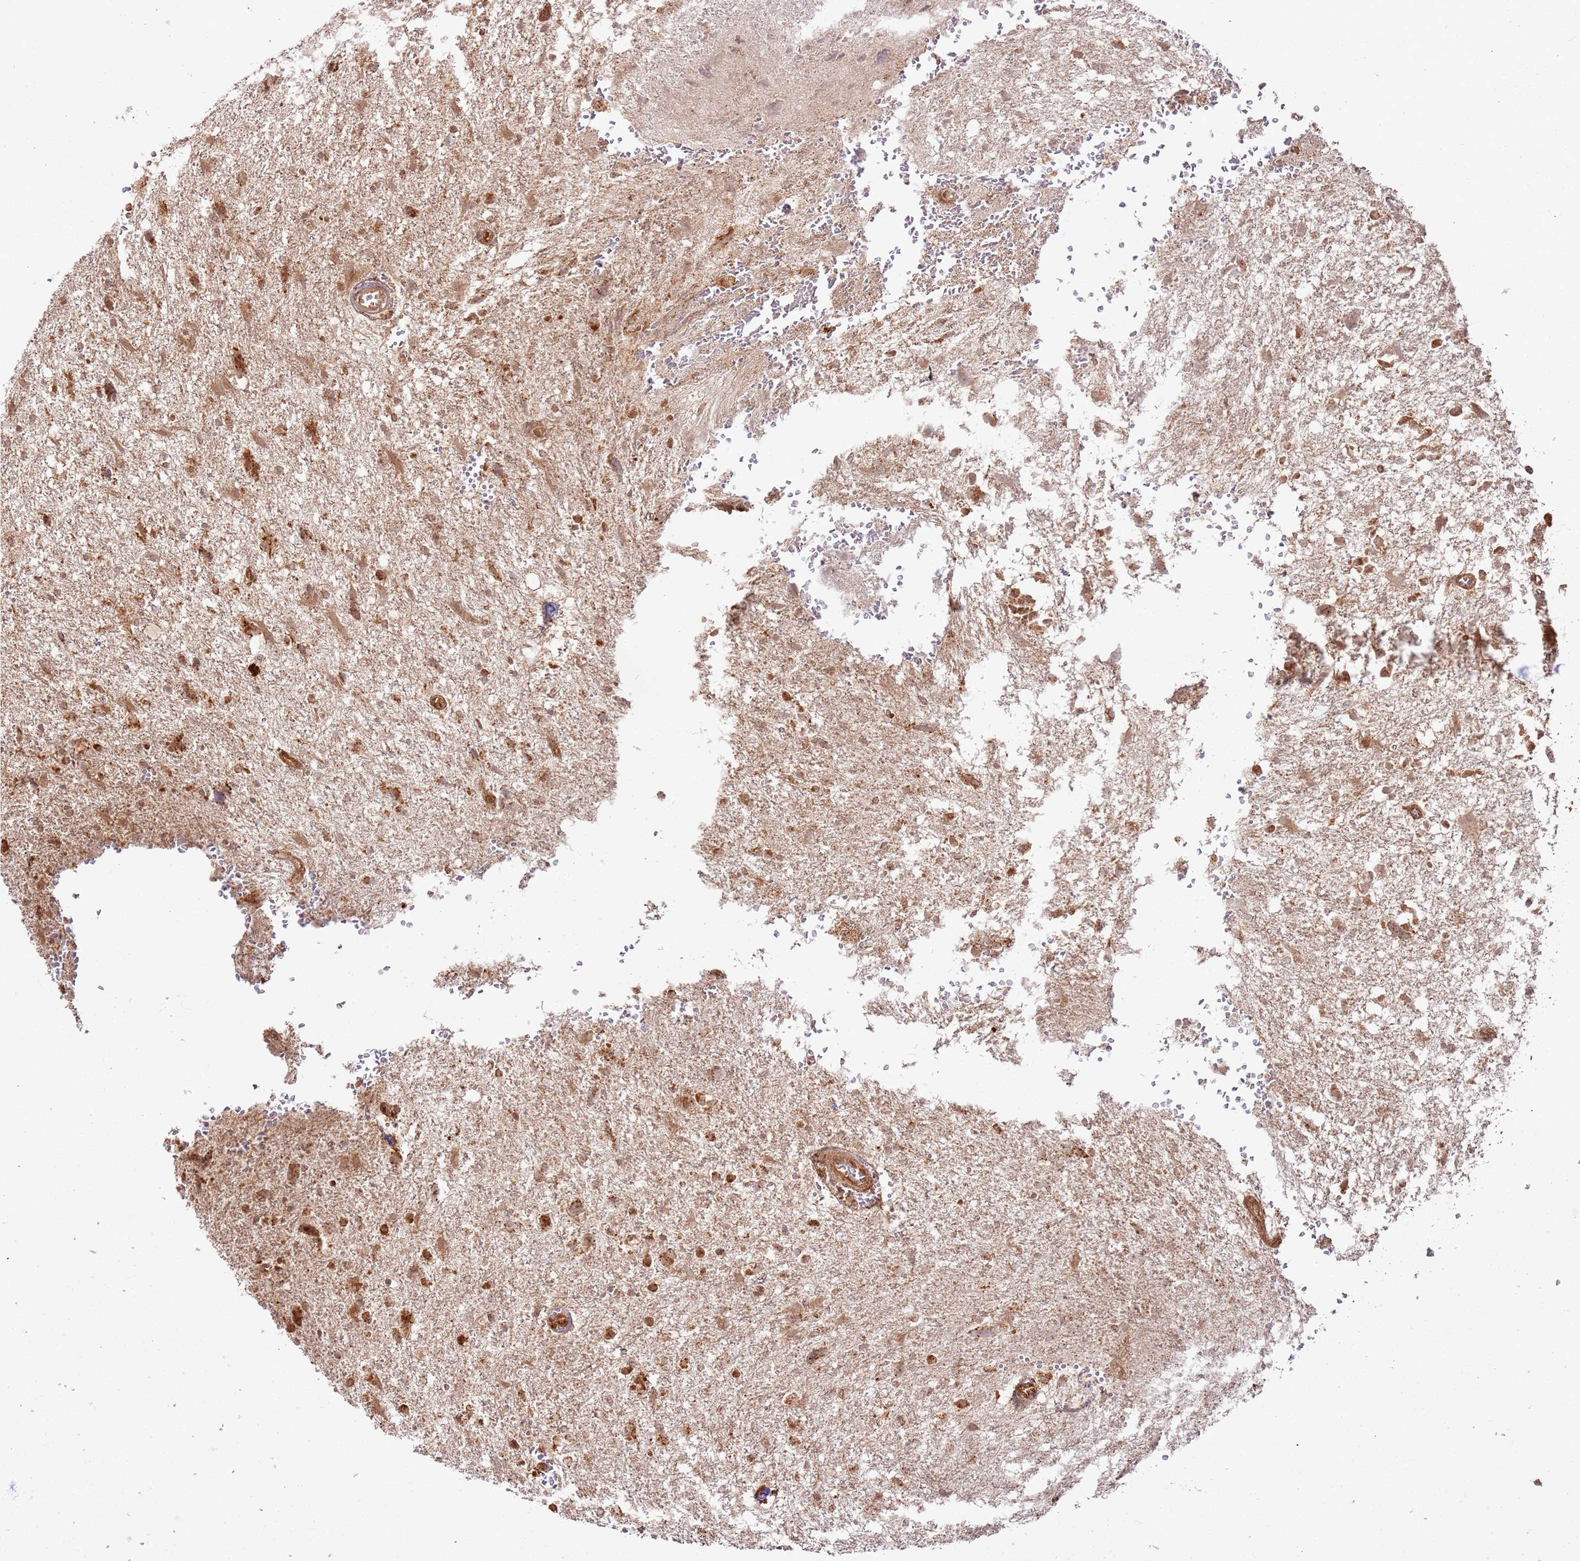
{"staining": {"intensity": "strong", "quantity": "<25%", "location": "cytoplasmic/membranous,nuclear"}, "tissue": "glioma", "cell_type": "Tumor cells", "image_type": "cancer", "snomed": [{"axis": "morphology", "description": "Glioma, malignant, High grade"}, {"axis": "topography", "description": "Brain"}], "caption": "IHC staining of malignant glioma (high-grade), which shows medium levels of strong cytoplasmic/membranous and nuclear staining in approximately <25% of tumor cells indicating strong cytoplasmic/membranous and nuclear protein staining. The staining was performed using DAB (3,3'-diaminobenzidine) (brown) for protein detection and nuclei were counterstained in hematoxylin (blue).", "gene": "TBC1D13", "patient": {"sex": "male", "age": 61}}